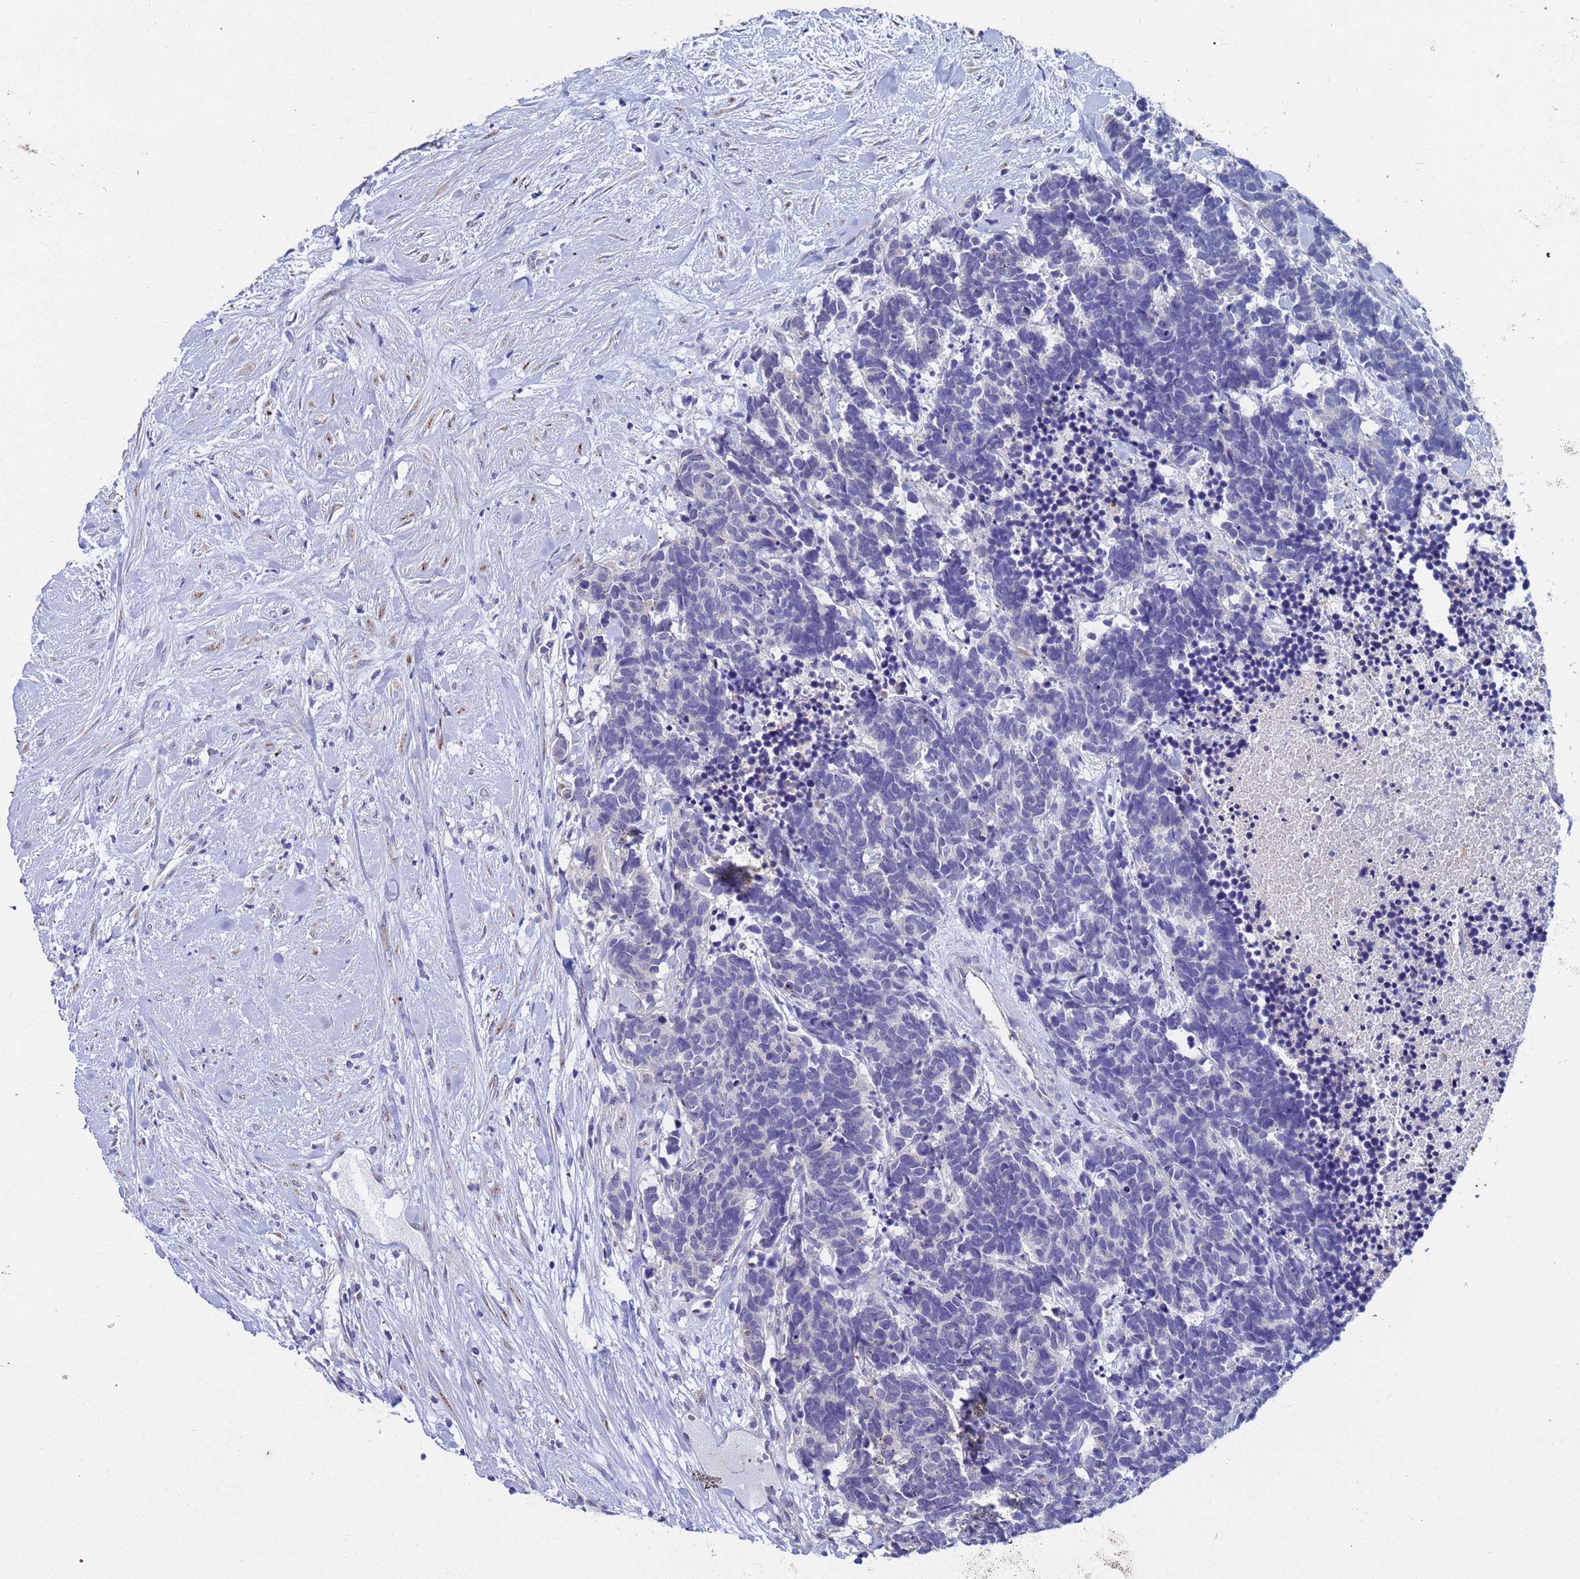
{"staining": {"intensity": "negative", "quantity": "none", "location": "none"}, "tissue": "carcinoid", "cell_type": "Tumor cells", "image_type": "cancer", "snomed": [{"axis": "morphology", "description": "Carcinoma, NOS"}, {"axis": "morphology", "description": "Carcinoid, malignant, NOS"}, {"axis": "topography", "description": "Prostate"}], "caption": "Tumor cells are negative for protein expression in human carcinoid.", "gene": "IHO1", "patient": {"sex": "male", "age": 57}}